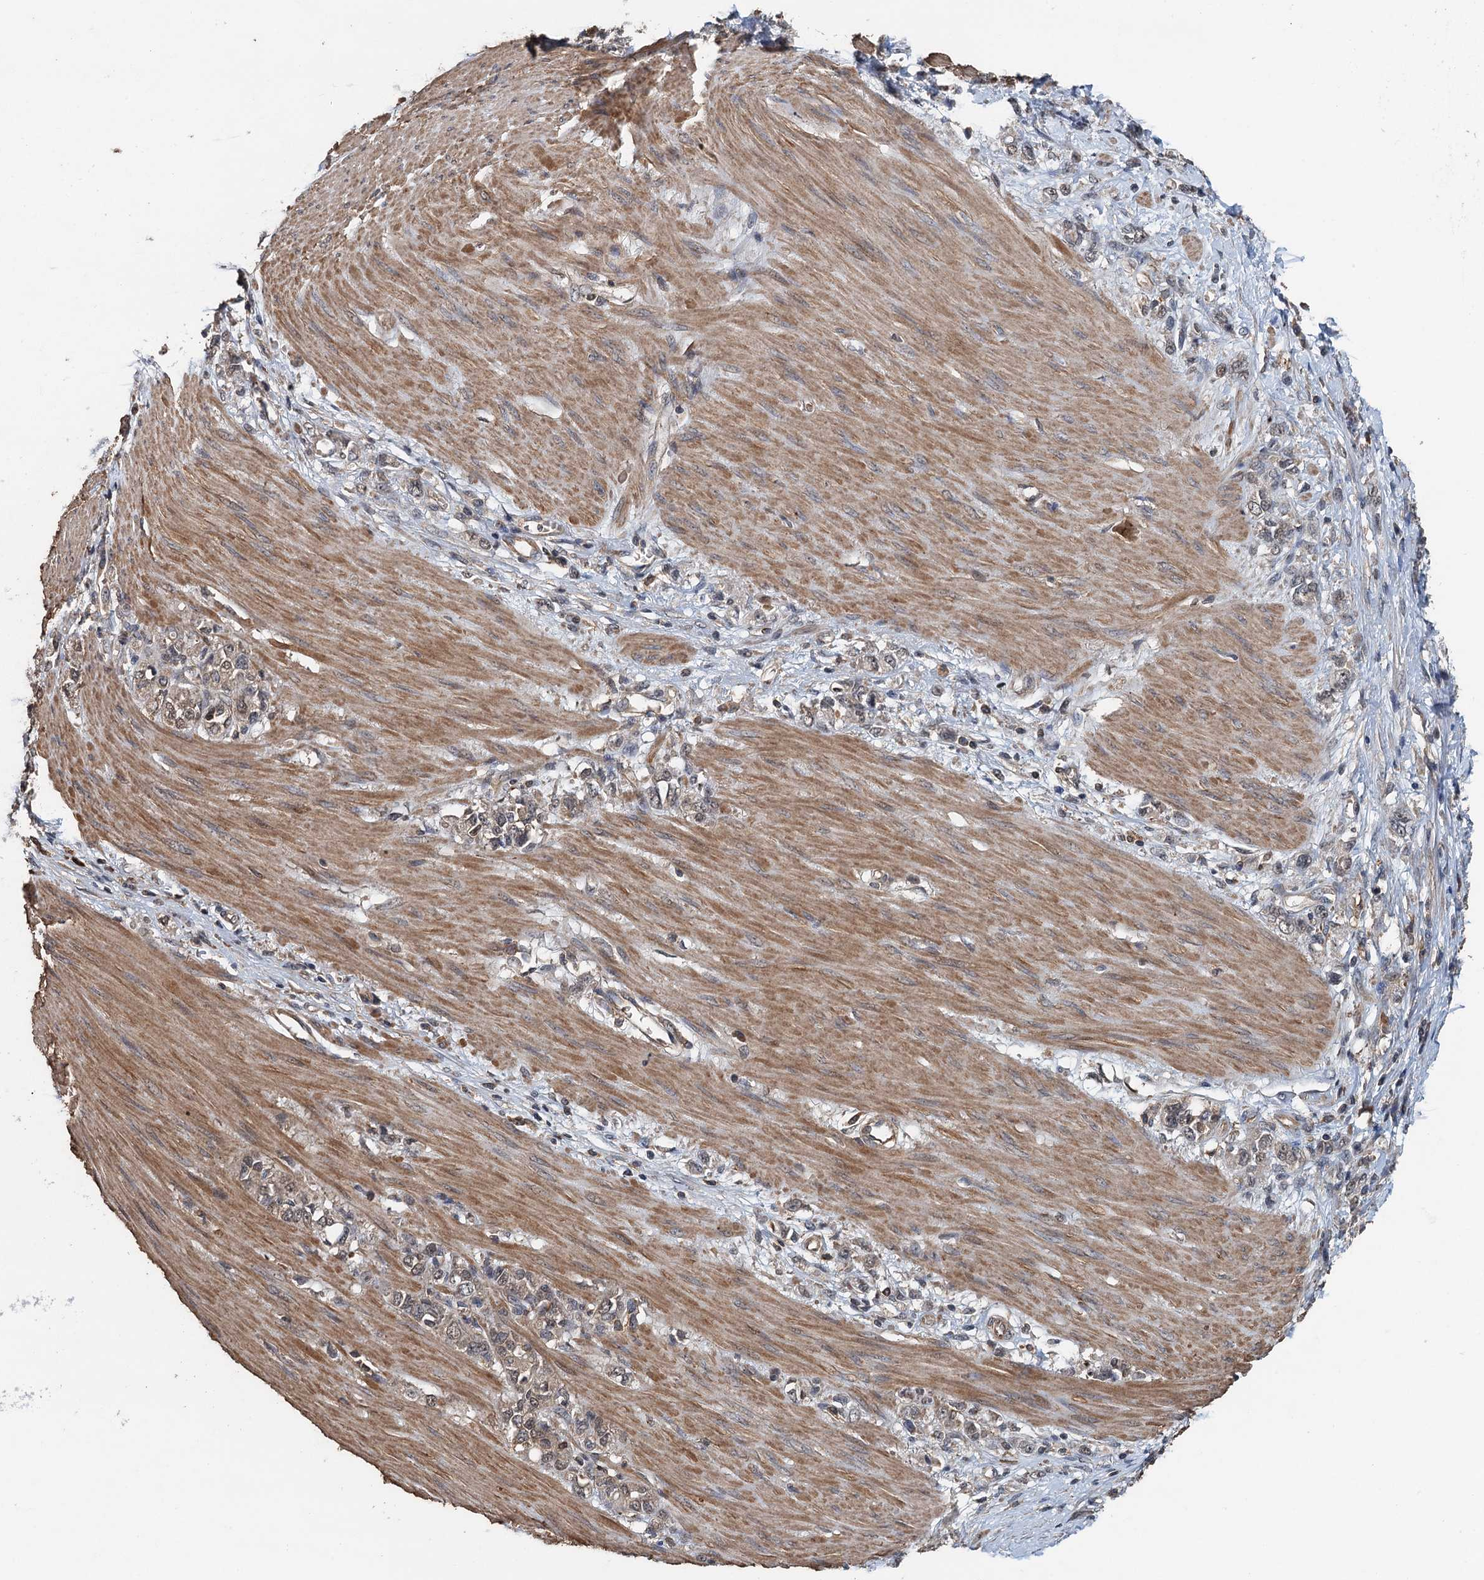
{"staining": {"intensity": "moderate", "quantity": ">75%", "location": "cytoplasmic/membranous"}, "tissue": "stomach cancer", "cell_type": "Tumor cells", "image_type": "cancer", "snomed": [{"axis": "morphology", "description": "Adenocarcinoma, NOS"}, {"axis": "topography", "description": "Stomach"}], "caption": "Immunohistochemical staining of human stomach cancer (adenocarcinoma) displays moderate cytoplasmic/membranous protein positivity in approximately >75% of tumor cells.", "gene": "BORCS5", "patient": {"sex": "female", "age": 76}}